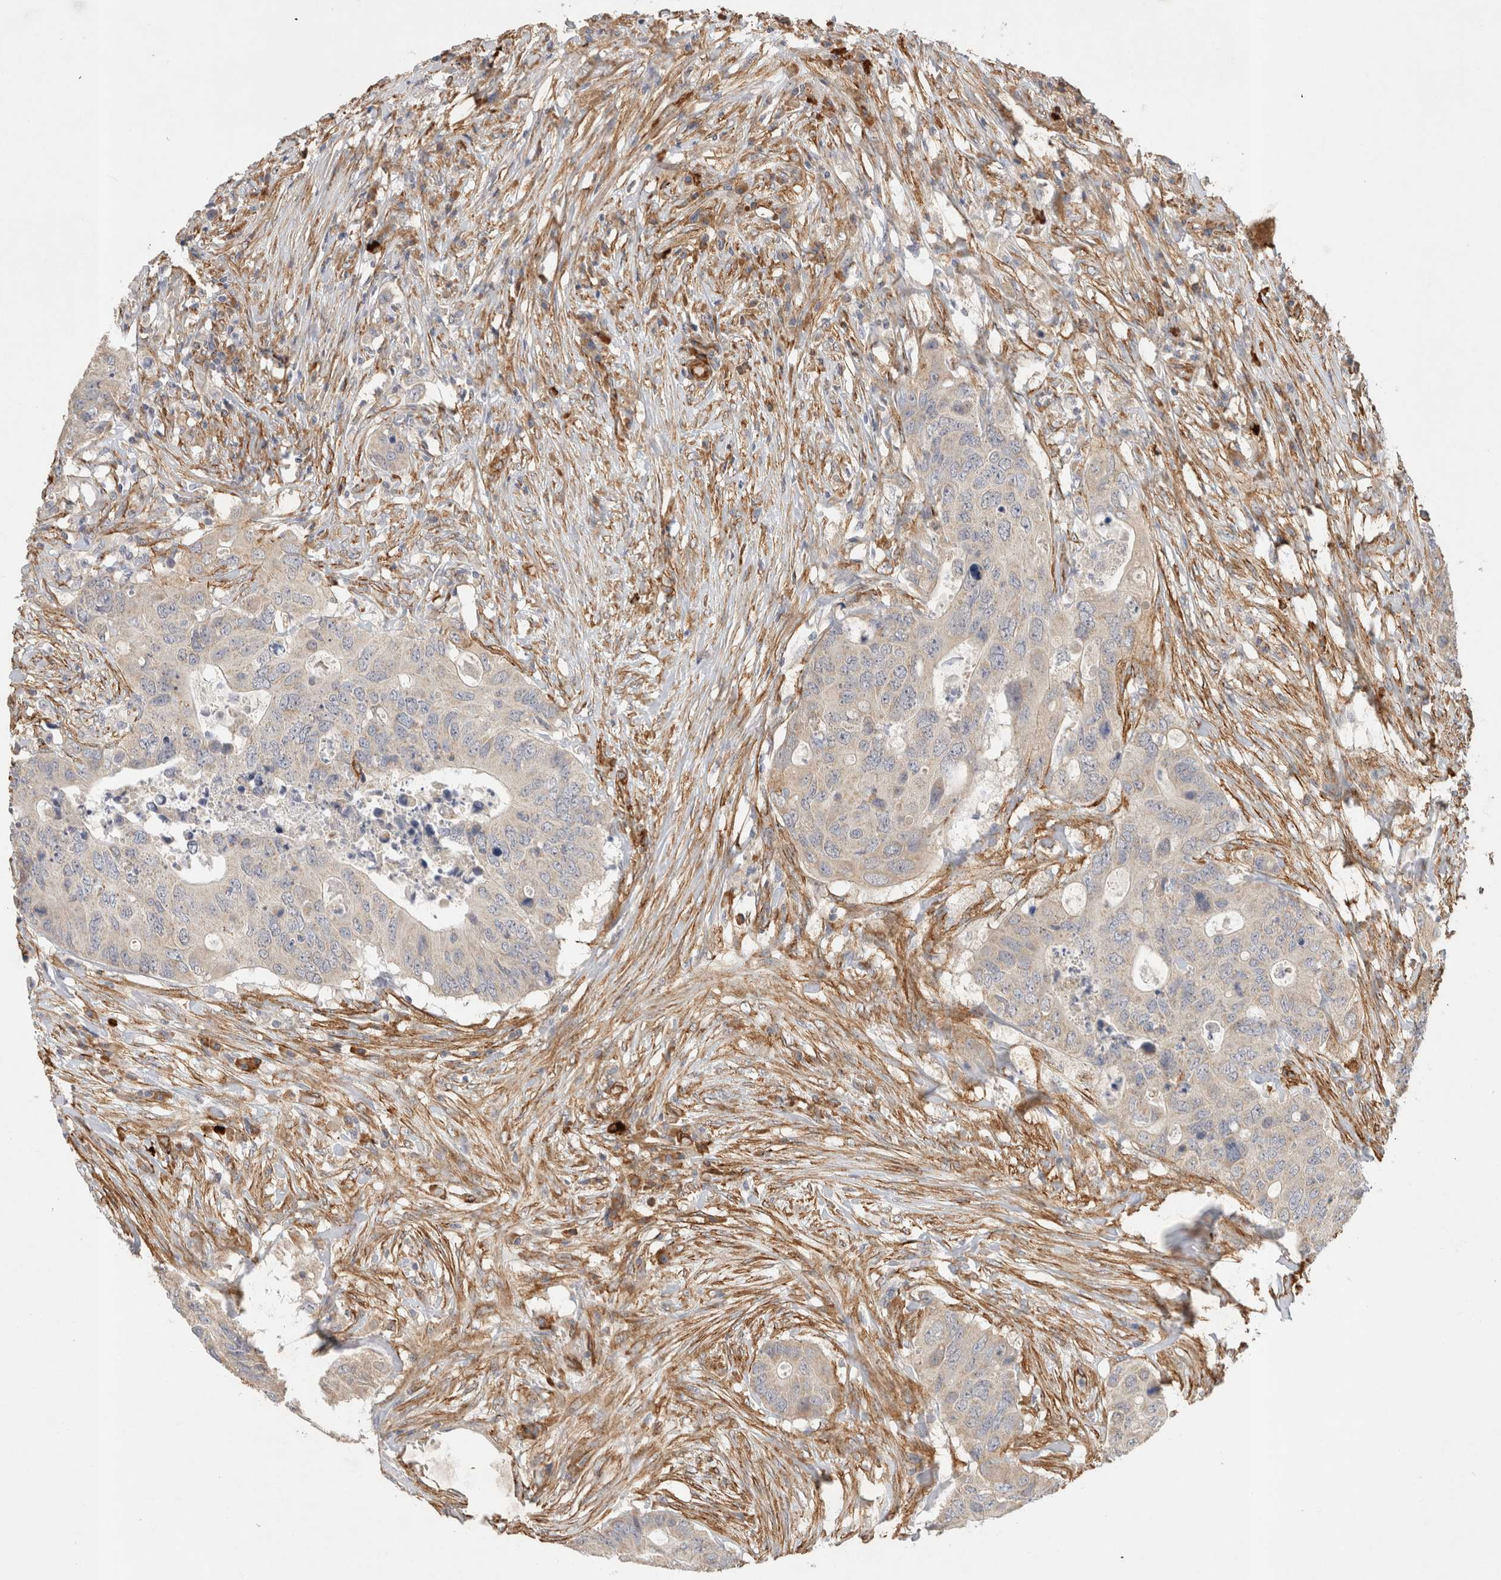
{"staining": {"intensity": "weak", "quantity": "<25%", "location": "cytoplasmic/membranous"}, "tissue": "colorectal cancer", "cell_type": "Tumor cells", "image_type": "cancer", "snomed": [{"axis": "morphology", "description": "Adenocarcinoma, NOS"}, {"axis": "topography", "description": "Colon"}], "caption": "Immunohistochemistry (IHC) histopathology image of adenocarcinoma (colorectal) stained for a protein (brown), which shows no expression in tumor cells.", "gene": "JMJD4", "patient": {"sex": "male", "age": 71}}